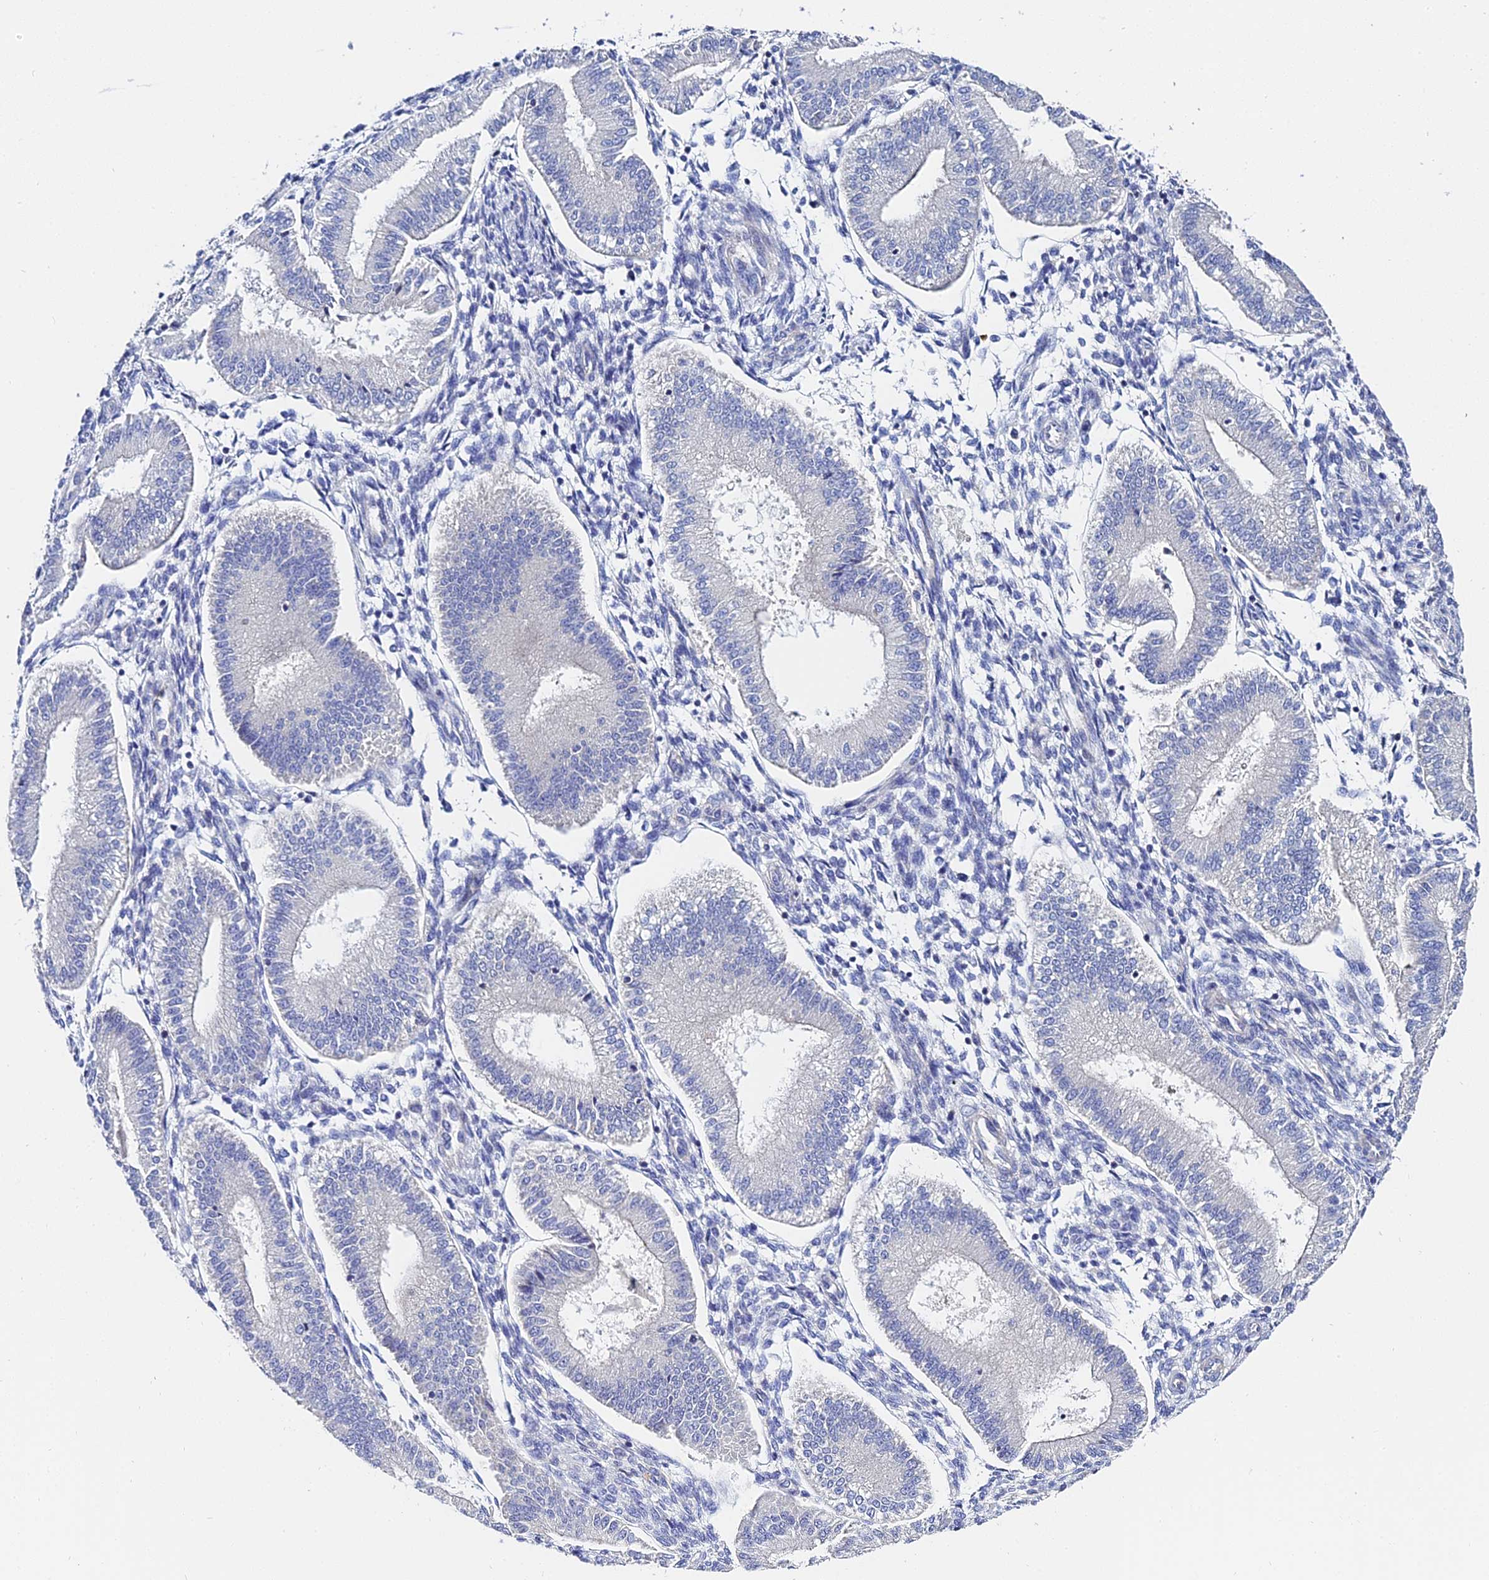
{"staining": {"intensity": "negative", "quantity": "none", "location": "none"}, "tissue": "endometrium", "cell_type": "Cells in endometrial stroma", "image_type": "normal", "snomed": [{"axis": "morphology", "description": "Normal tissue, NOS"}, {"axis": "topography", "description": "Endometrium"}], "caption": "Immunohistochemical staining of unremarkable human endometrium displays no significant expression in cells in endometrial stroma. (DAB IHC with hematoxylin counter stain).", "gene": "APOBEC3H", "patient": {"sex": "female", "age": 39}}